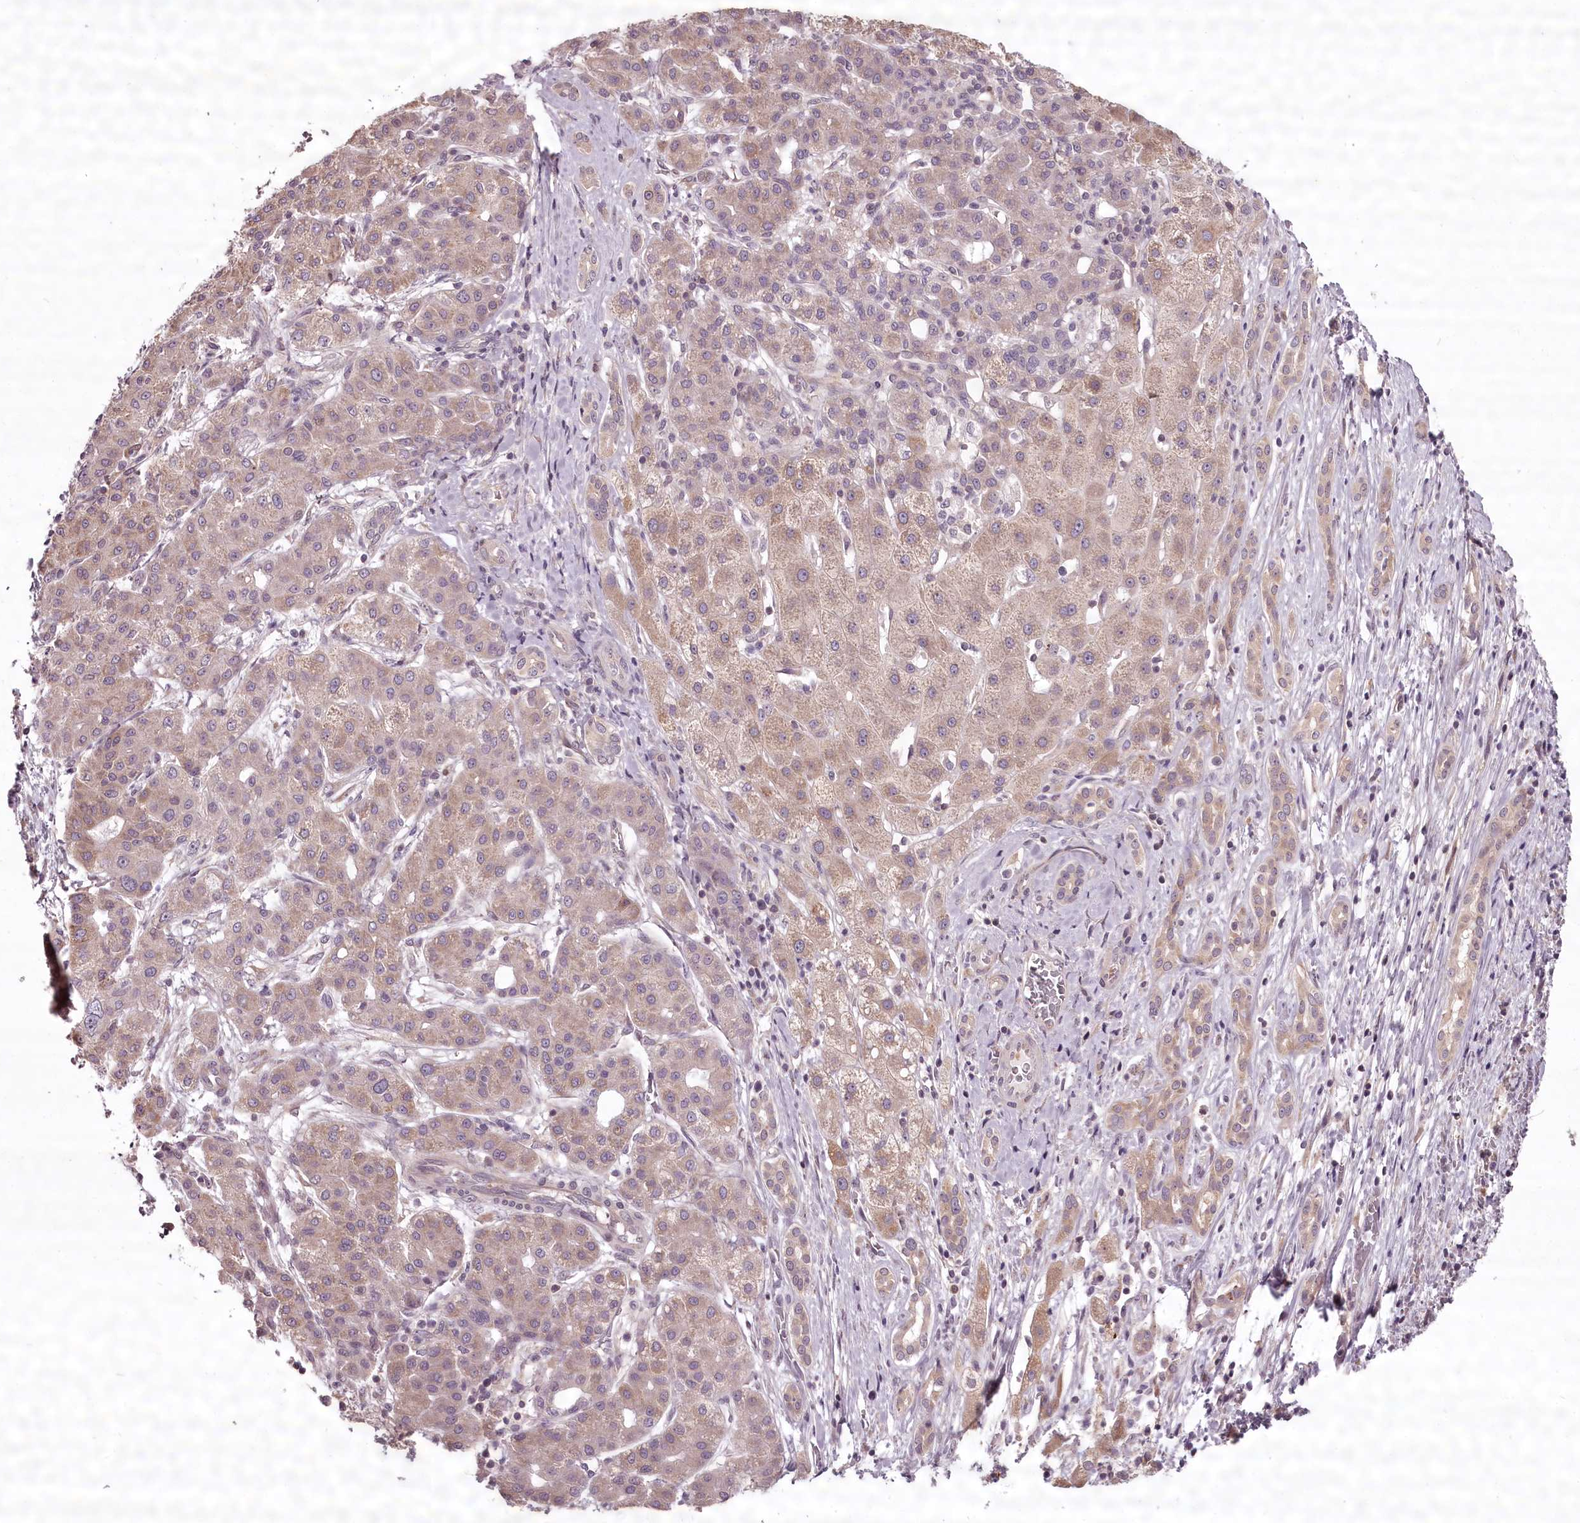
{"staining": {"intensity": "weak", "quantity": "25%-75%", "location": "cytoplasmic/membranous"}, "tissue": "liver cancer", "cell_type": "Tumor cells", "image_type": "cancer", "snomed": [{"axis": "morphology", "description": "Carcinoma, Hepatocellular, NOS"}, {"axis": "topography", "description": "Liver"}], "caption": "About 25%-75% of tumor cells in liver hepatocellular carcinoma reveal weak cytoplasmic/membranous protein expression as visualized by brown immunohistochemical staining.", "gene": "CCDC92", "patient": {"sex": "male", "age": 65}}